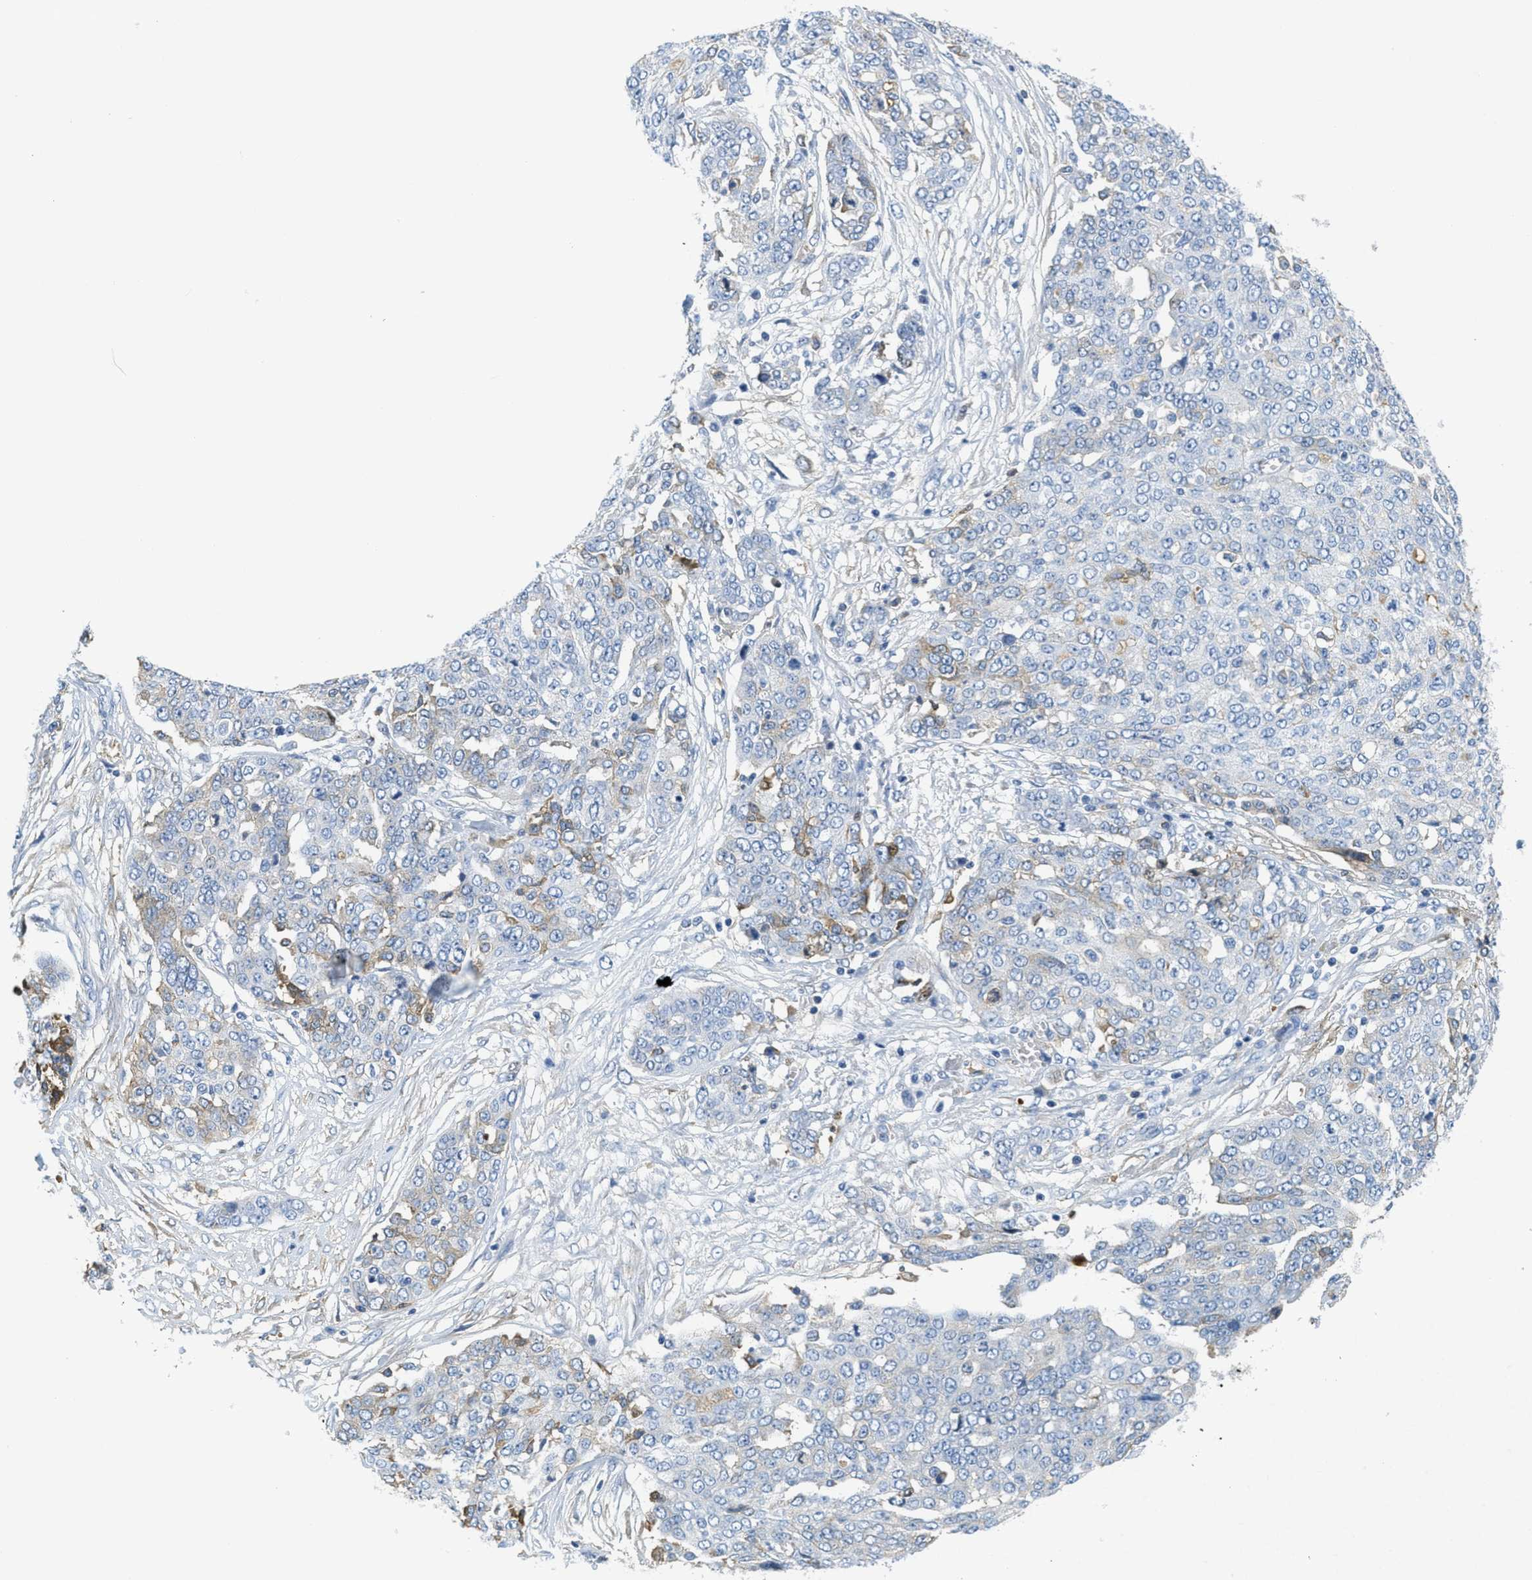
{"staining": {"intensity": "moderate", "quantity": "<25%", "location": "cytoplasmic/membranous"}, "tissue": "ovarian cancer", "cell_type": "Tumor cells", "image_type": "cancer", "snomed": [{"axis": "morphology", "description": "Cystadenocarcinoma, serous, NOS"}, {"axis": "topography", "description": "Soft tissue"}, {"axis": "topography", "description": "Ovary"}], "caption": "Immunohistochemistry (IHC) staining of serous cystadenocarcinoma (ovarian), which displays low levels of moderate cytoplasmic/membranous staining in approximately <25% of tumor cells indicating moderate cytoplasmic/membranous protein expression. The staining was performed using DAB (brown) for protein detection and nuclei were counterstained in hematoxylin (blue).", "gene": "SERPINA1", "patient": {"sex": "female", "age": 57}}